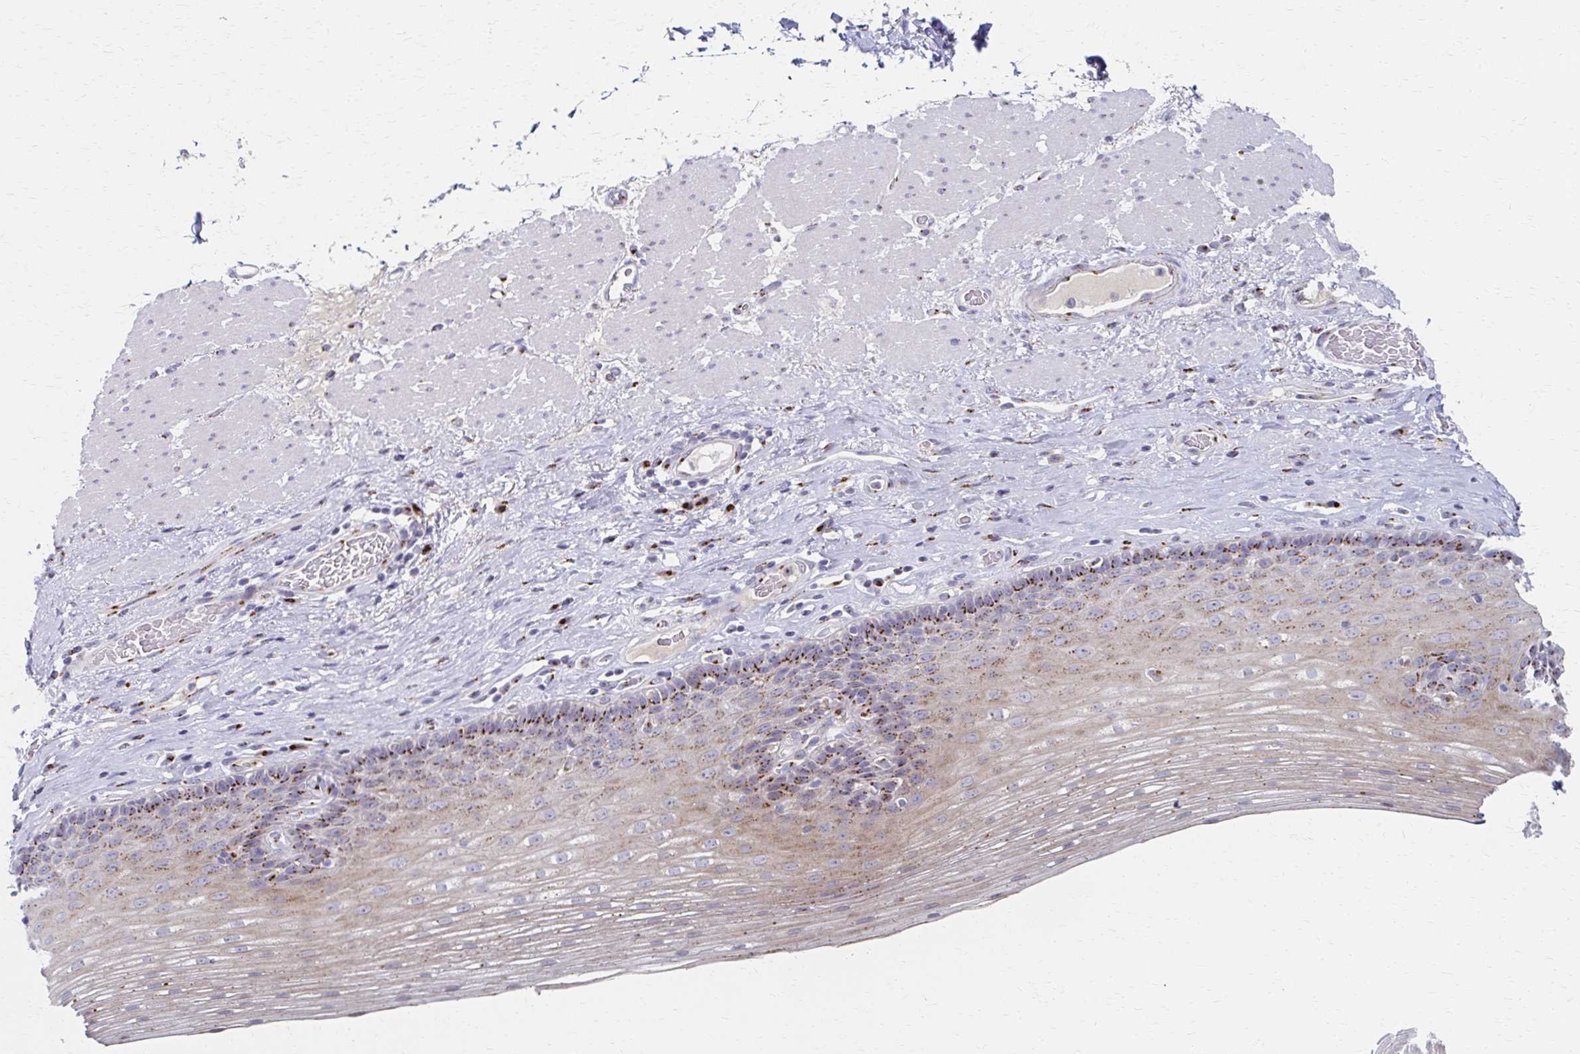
{"staining": {"intensity": "moderate", "quantity": "25%-75%", "location": "cytoplasmic/membranous"}, "tissue": "esophagus", "cell_type": "Squamous epithelial cells", "image_type": "normal", "snomed": [{"axis": "morphology", "description": "Normal tissue, NOS"}, {"axis": "topography", "description": "Esophagus"}], "caption": "The photomicrograph shows staining of benign esophagus, revealing moderate cytoplasmic/membranous protein staining (brown color) within squamous epithelial cells.", "gene": "ENSG00000254692", "patient": {"sex": "male", "age": 62}}